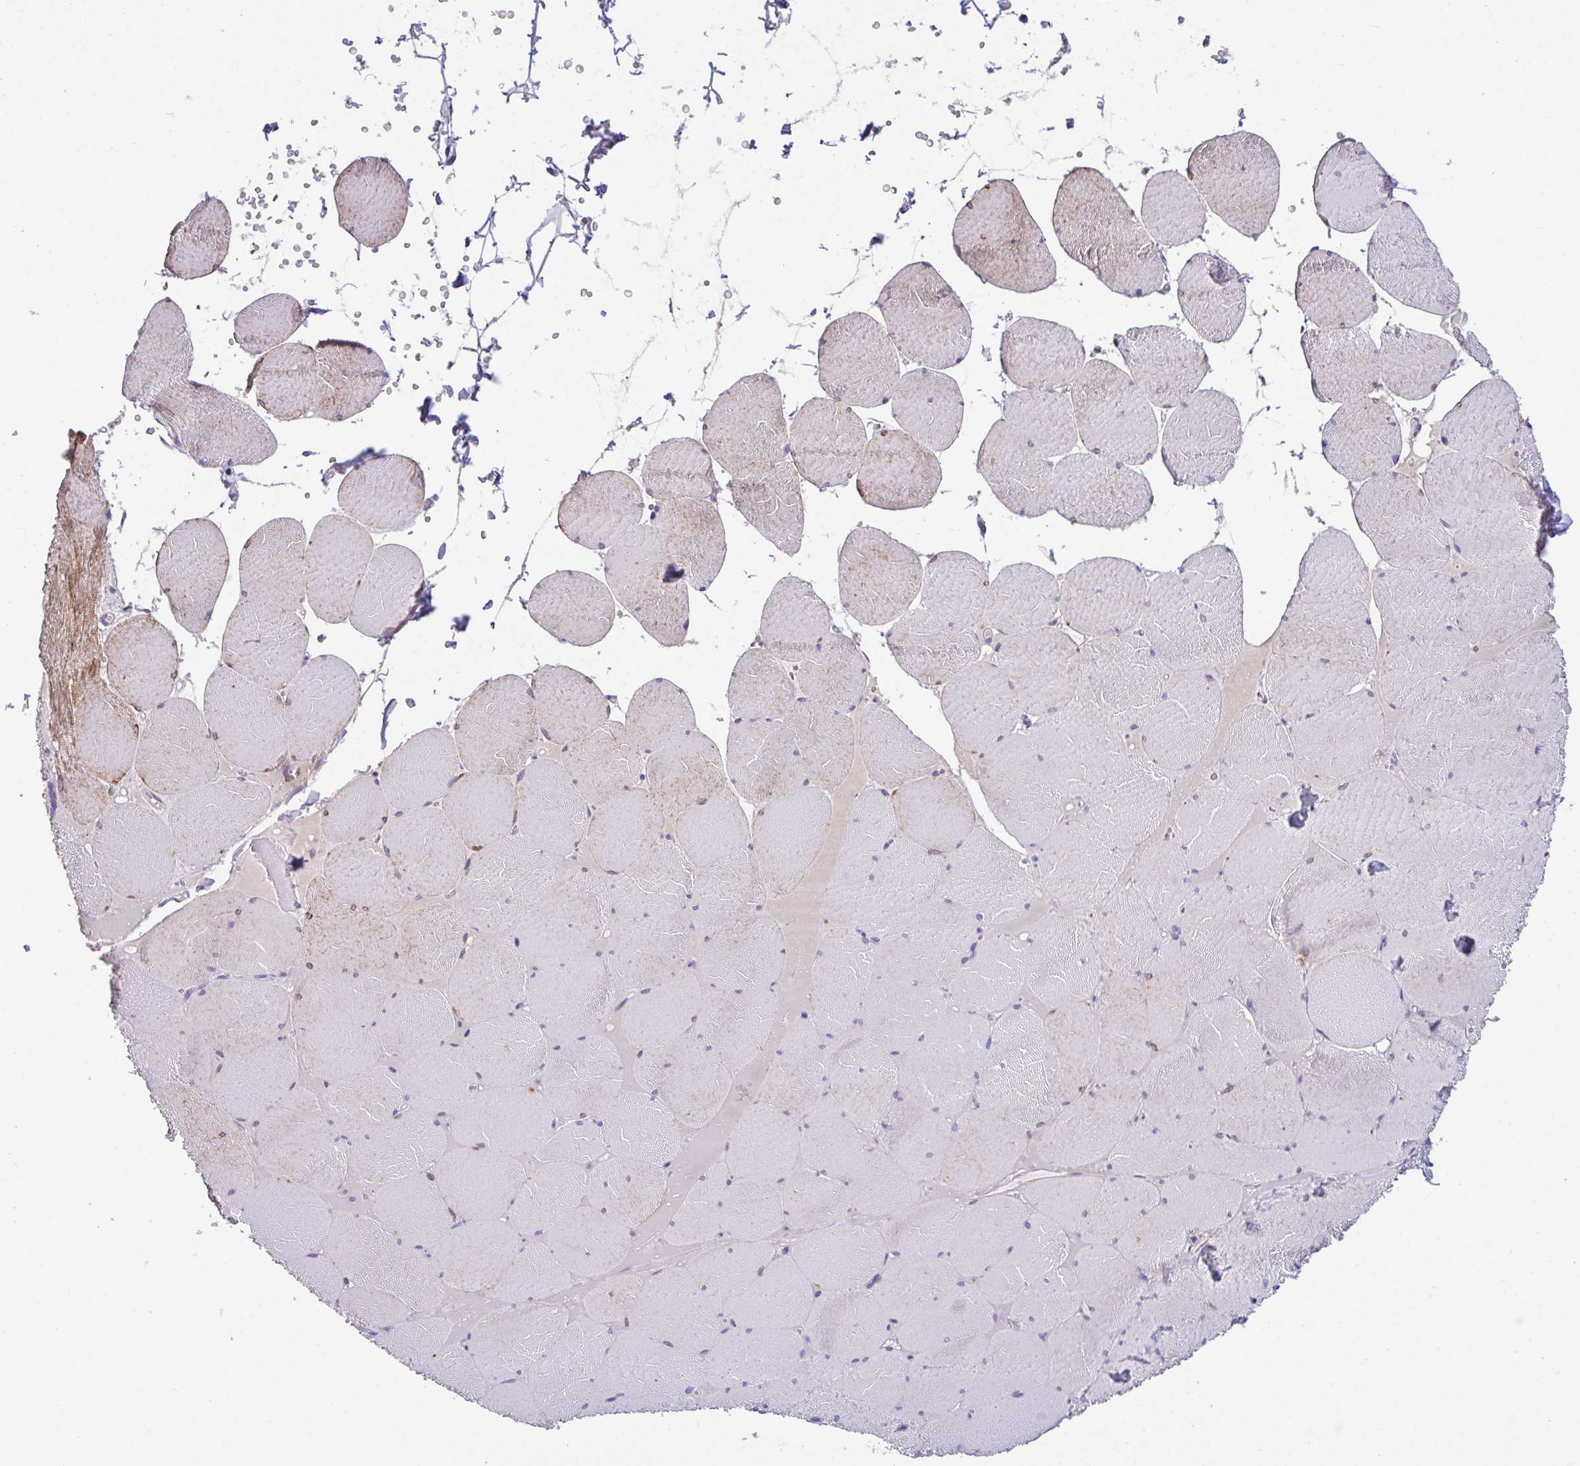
{"staining": {"intensity": "negative", "quantity": "none", "location": "none"}, "tissue": "skeletal muscle", "cell_type": "Myocytes", "image_type": "normal", "snomed": [{"axis": "morphology", "description": "Normal tissue, NOS"}, {"axis": "topography", "description": "Skeletal muscle"}, {"axis": "topography", "description": "Head-Neck"}], "caption": "The micrograph demonstrates no significant positivity in myocytes of skeletal muscle. The staining was performed using DAB (3,3'-diaminobenzidine) to visualize the protein expression in brown, while the nuclei were stained in blue with hematoxylin (Magnification: 20x).", "gene": "FBXL20", "patient": {"sex": "male", "age": 66}}